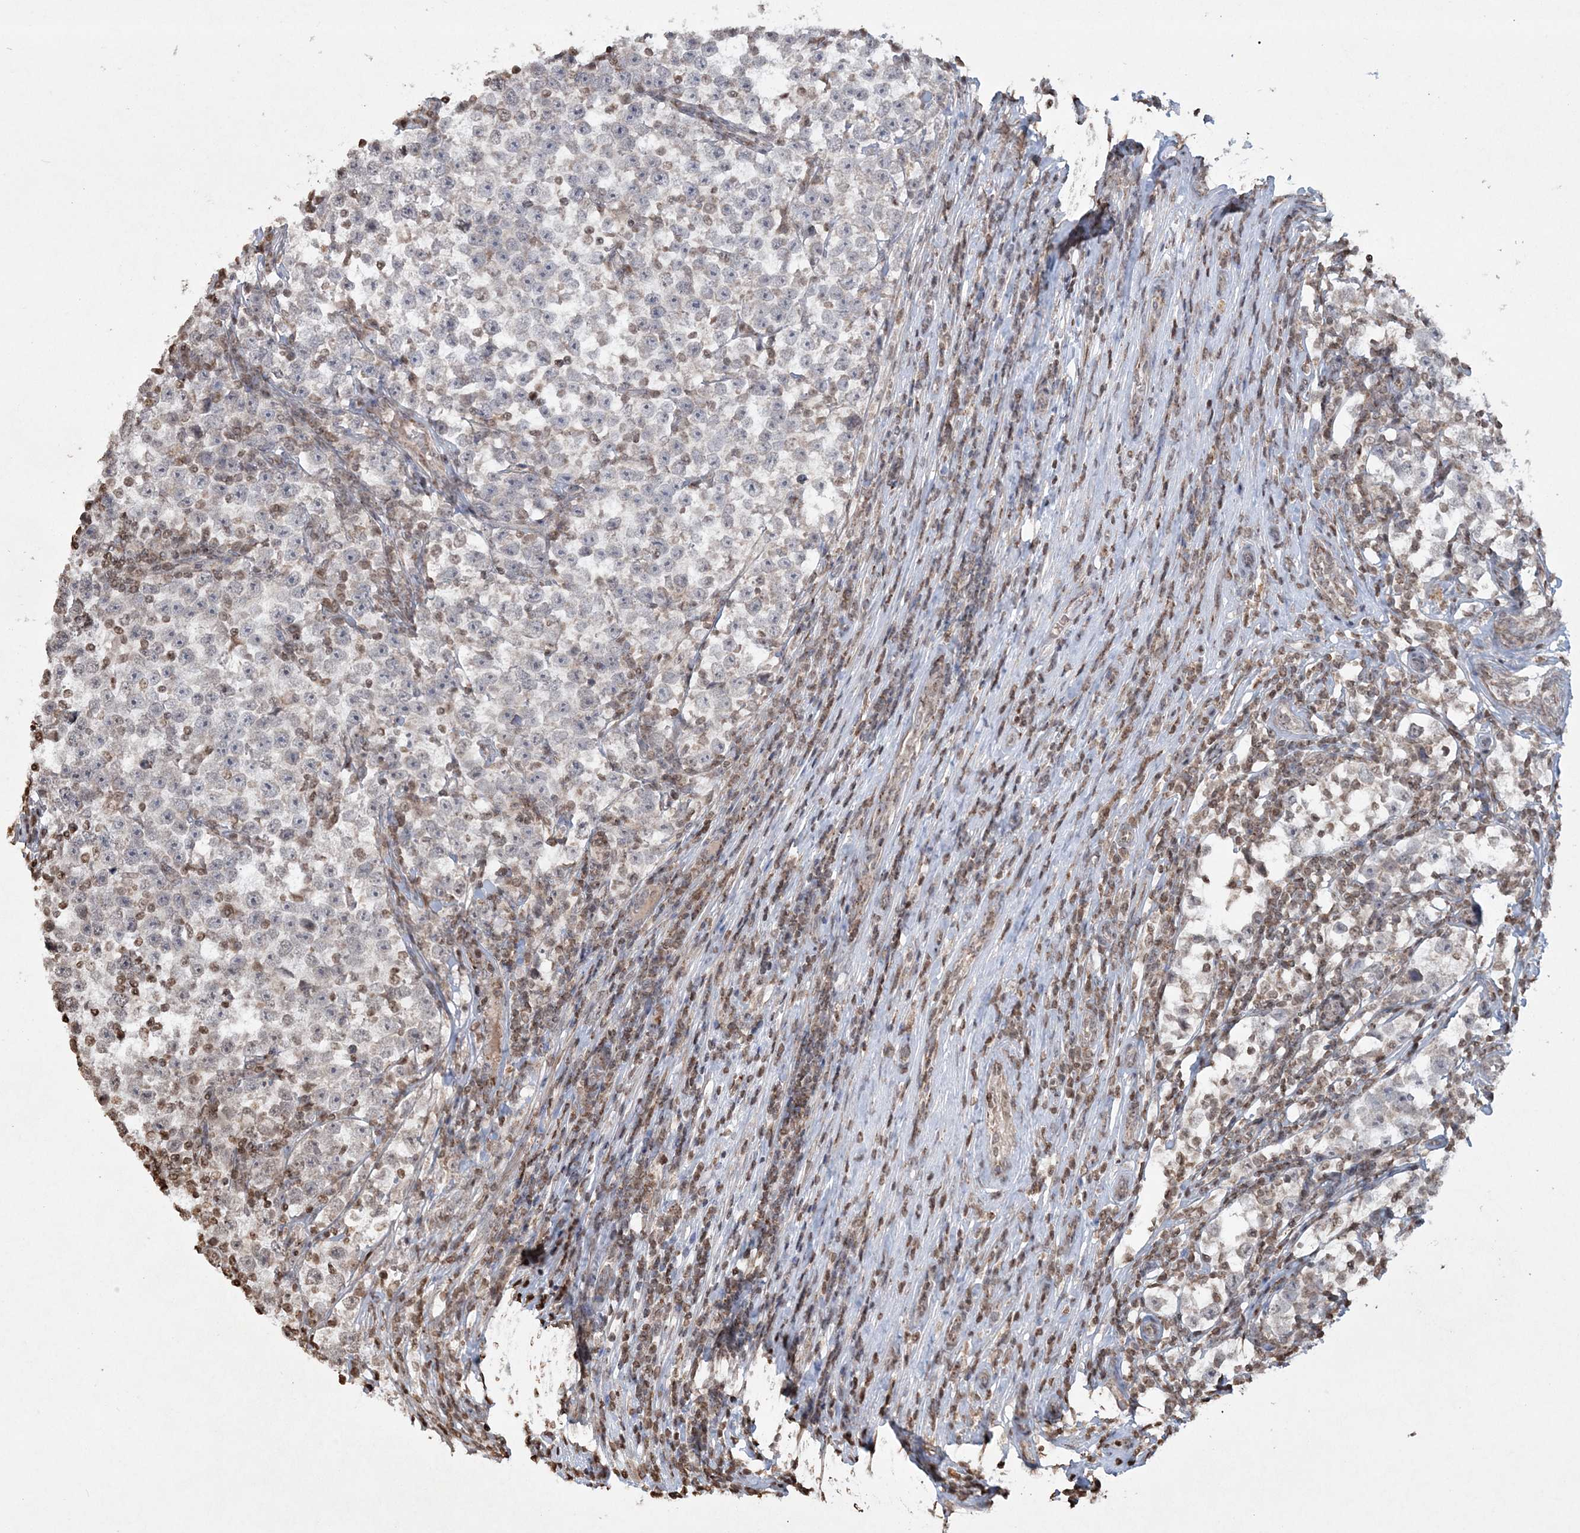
{"staining": {"intensity": "negative", "quantity": "none", "location": "none"}, "tissue": "testis cancer", "cell_type": "Tumor cells", "image_type": "cancer", "snomed": [{"axis": "morphology", "description": "Normal tissue, NOS"}, {"axis": "morphology", "description": "Seminoma, NOS"}, {"axis": "topography", "description": "Testis"}], "caption": "Testis seminoma was stained to show a protein in brown. There is no significant expression in tumor cells. The staining was performed using DAB (3,3'-diaminobenzidine) to visualize the protein expression in brown, while the nuclei were stained in blue with hematoxylin (Magnification: 20x).", "gene": "TTC7A", "patient": {"sex": "male", "age": 43}}